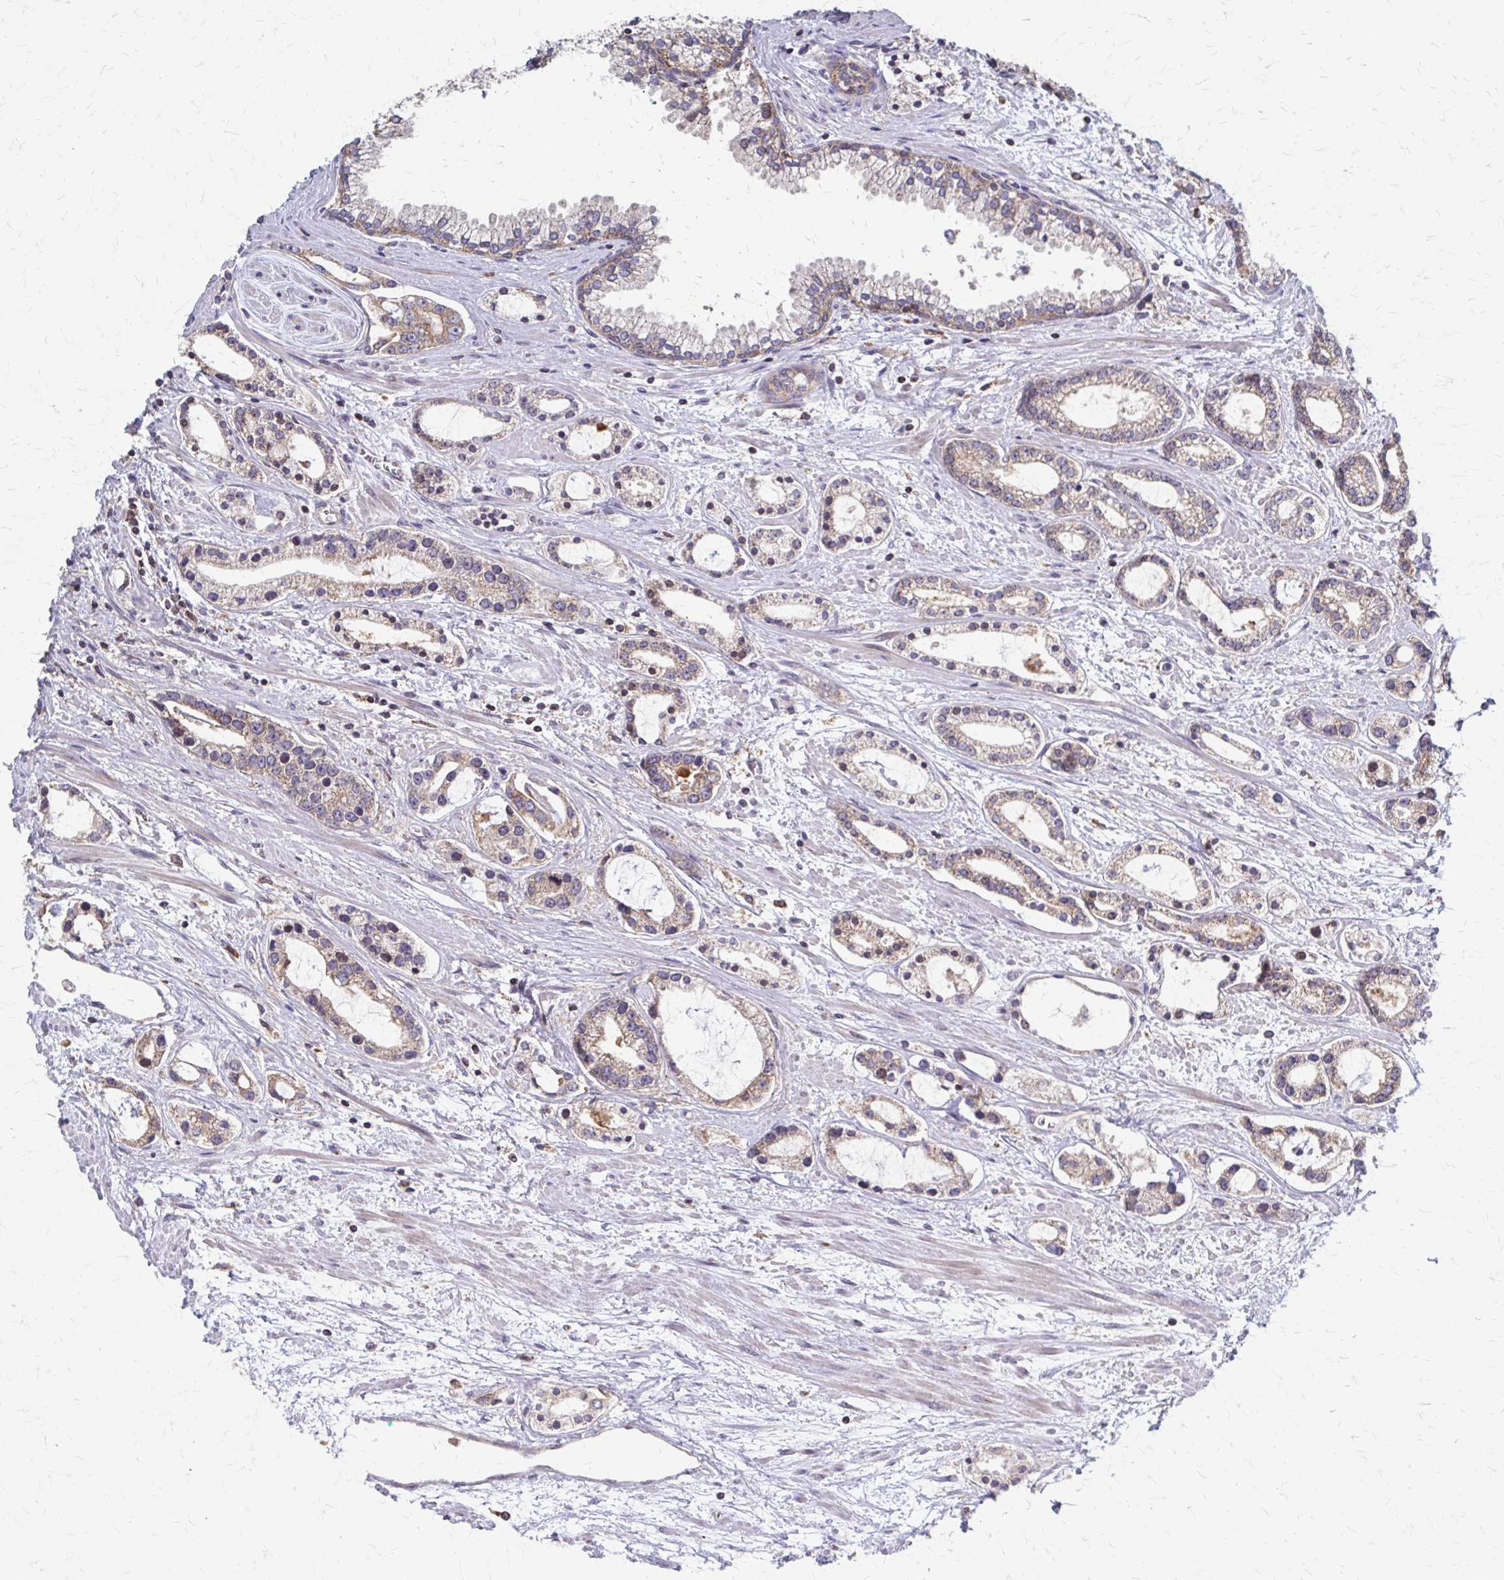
{"staining": {"intensity": "weak", "quantity": ">75%", "location": "cytoplasmic/membranous"}, "tissue": "prostate cancer", "cell_type": "Tumor cells", "image_type": "cancer", "snomed": [{"axis": "morphology", "description": "Adenocarcinoma, Medium grade"}, {"axis": "topography", "description": "Prostate"}], "caption": "A brown stain labels weak cytoplasmic/membranous expression of a protein in medium-grade adenocarcinoma (prostate) tumor cells. Nuclei are stained in blue.", "gene": "EEF2", "patient": {"sex": "male", "age": 57}}